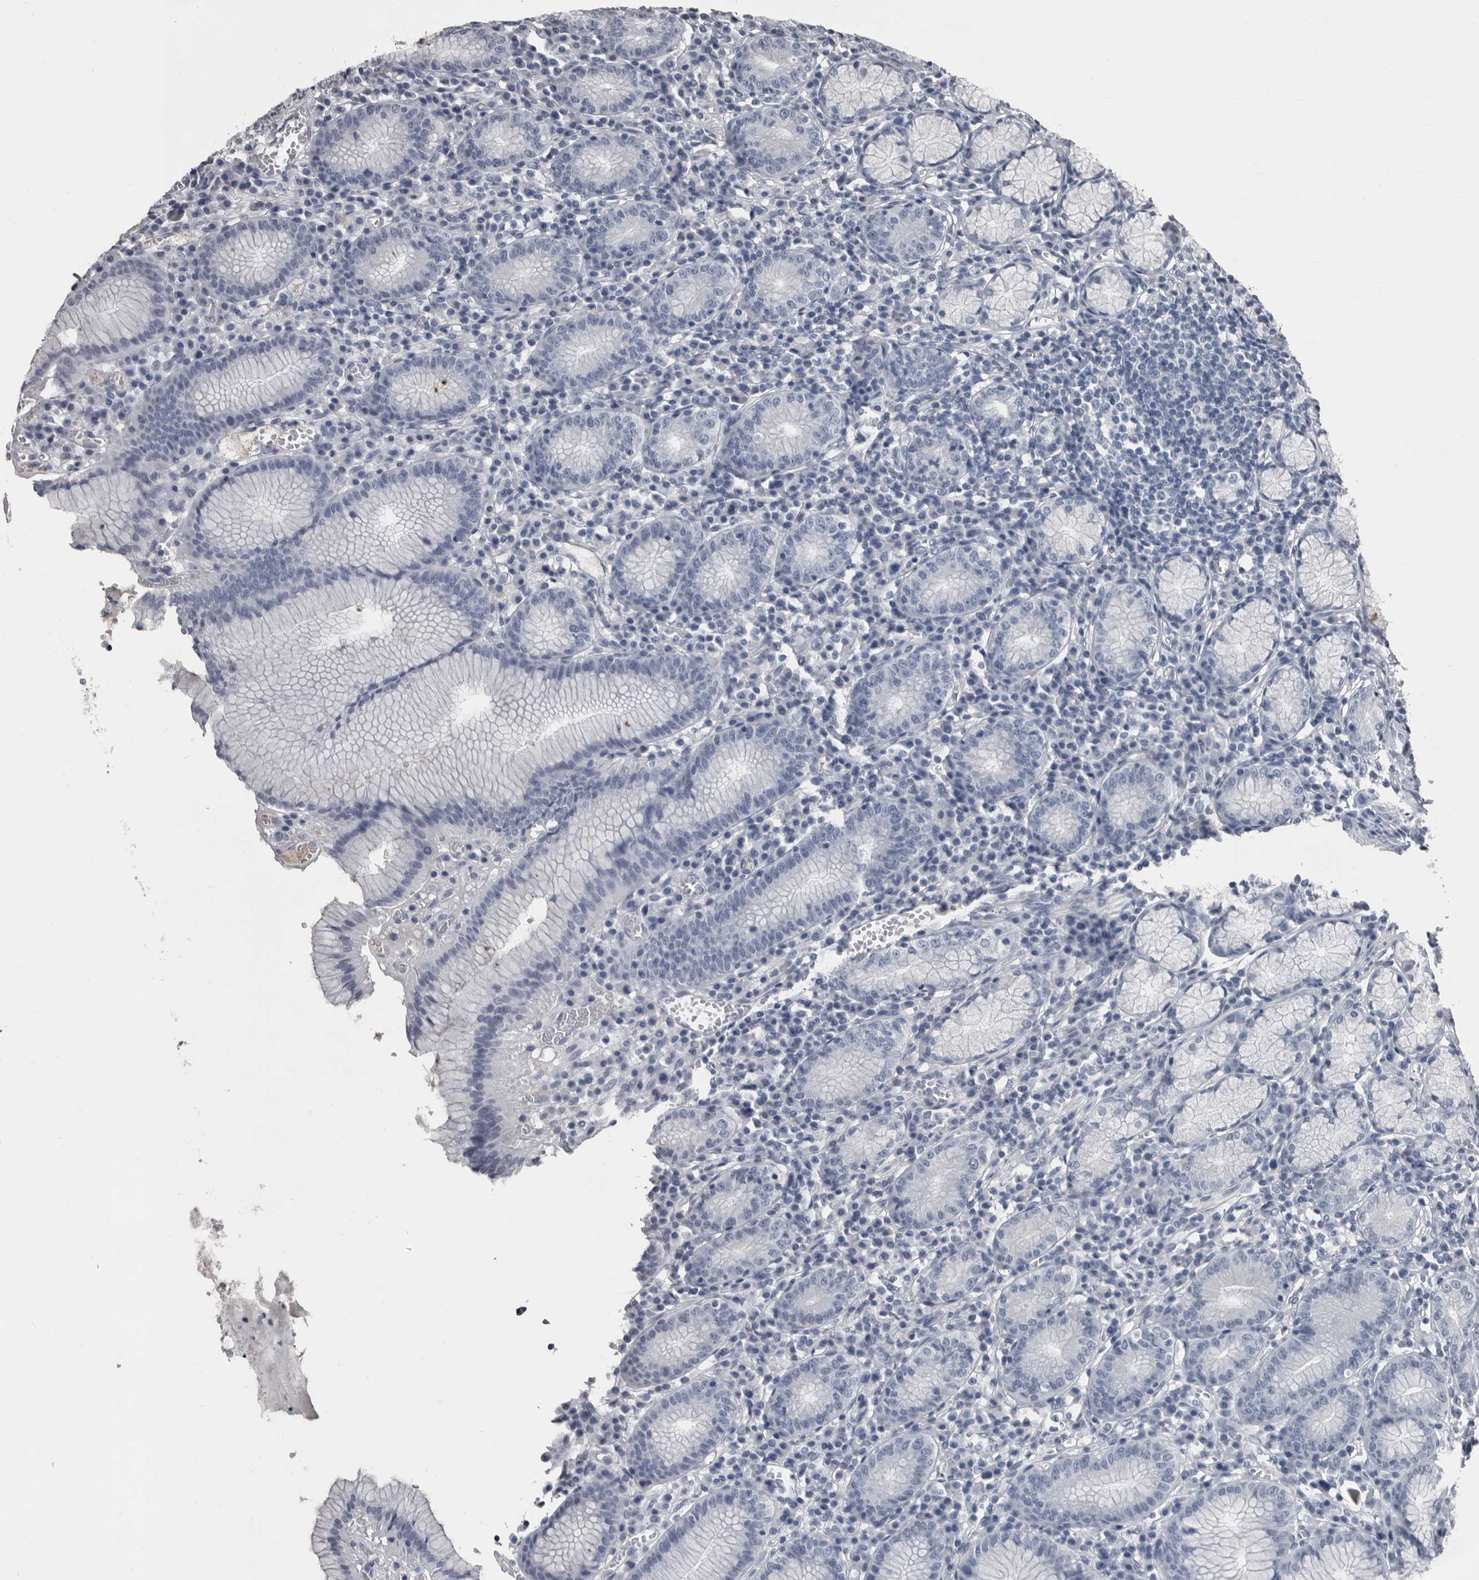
{"staining": {"intensity": "negative", "quantity": "none", "location": "none"}, "tissue": "stomach", "cell_type": "Glandular cells", "image_type": "normal", "snomed": [{"axis": "morphology", "description": "Normal tissue, NOS"}, {"axis": "topography", "description": "Stomach"}], "caption": "This is an immunohistochemistry photomicrograph of benign stomach. There is no positivity in glandular cells.", "gene": "GREB1", "patient": {"sex": "male", "age": 55}}